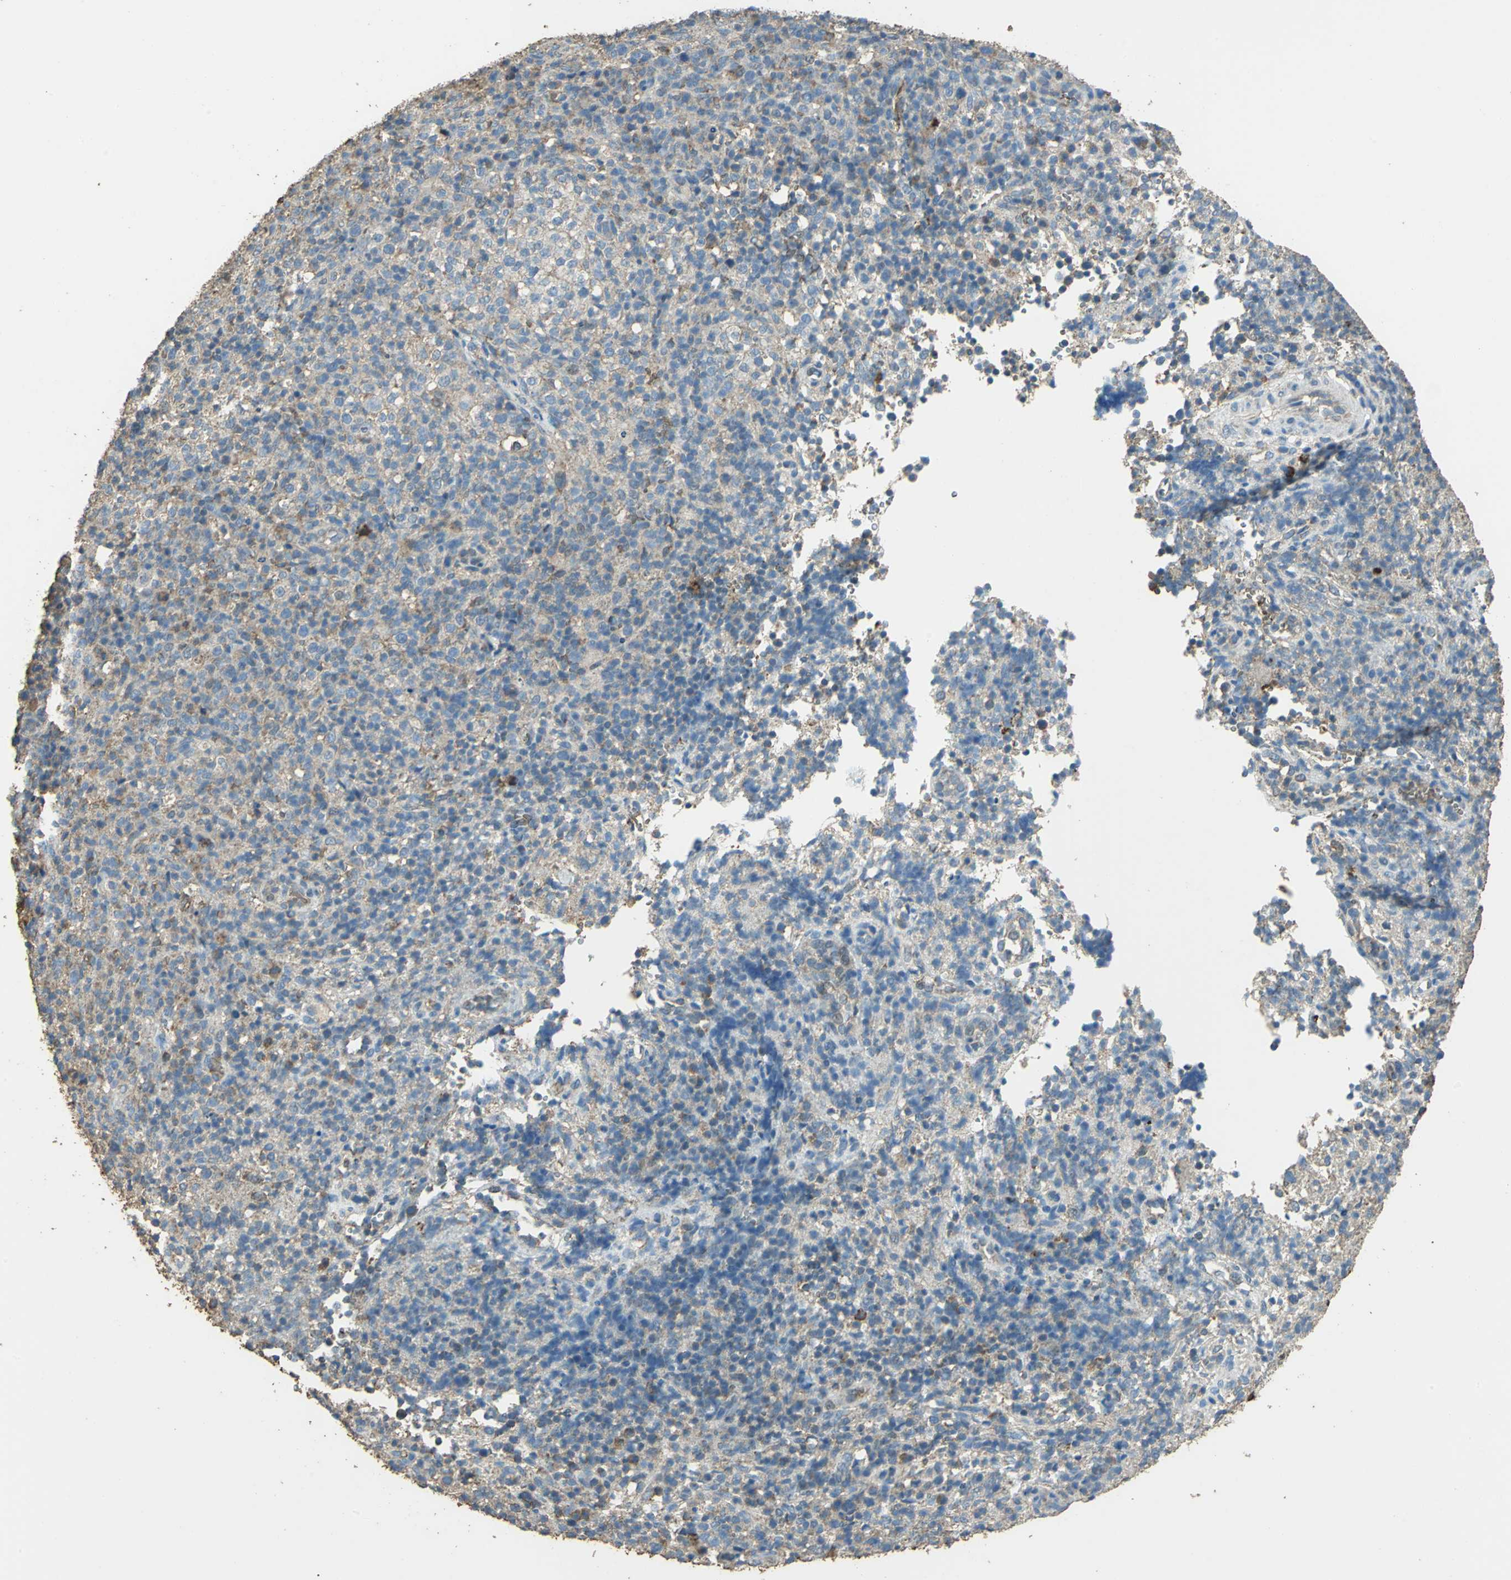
{"staining": {"intensity": "weak", "quantity": ">75%", "location": "cytoplasmic/membranous"}, "tissue": "lymphoma", "cell_type": "Tumor cells", "image_type": "cancer", "snomed": [{"axis": "morphology", "description": "Malignant lymphoma, non-Hodgkin's type, High grade"}, {"axis": "topography", "description": "Lymph node"}], "caption": "The immunohistochemical stain highlights weak cytoplasmic/membranous staining in tumor cells of high-grade malignant lymphoma, non-Hodgkin's type tissue. (brown staining indicates protein expression, while blue staining denotes nuclei).", "gene": "TRAPPC2", "patient": {"sex": "female", "age": 76}}